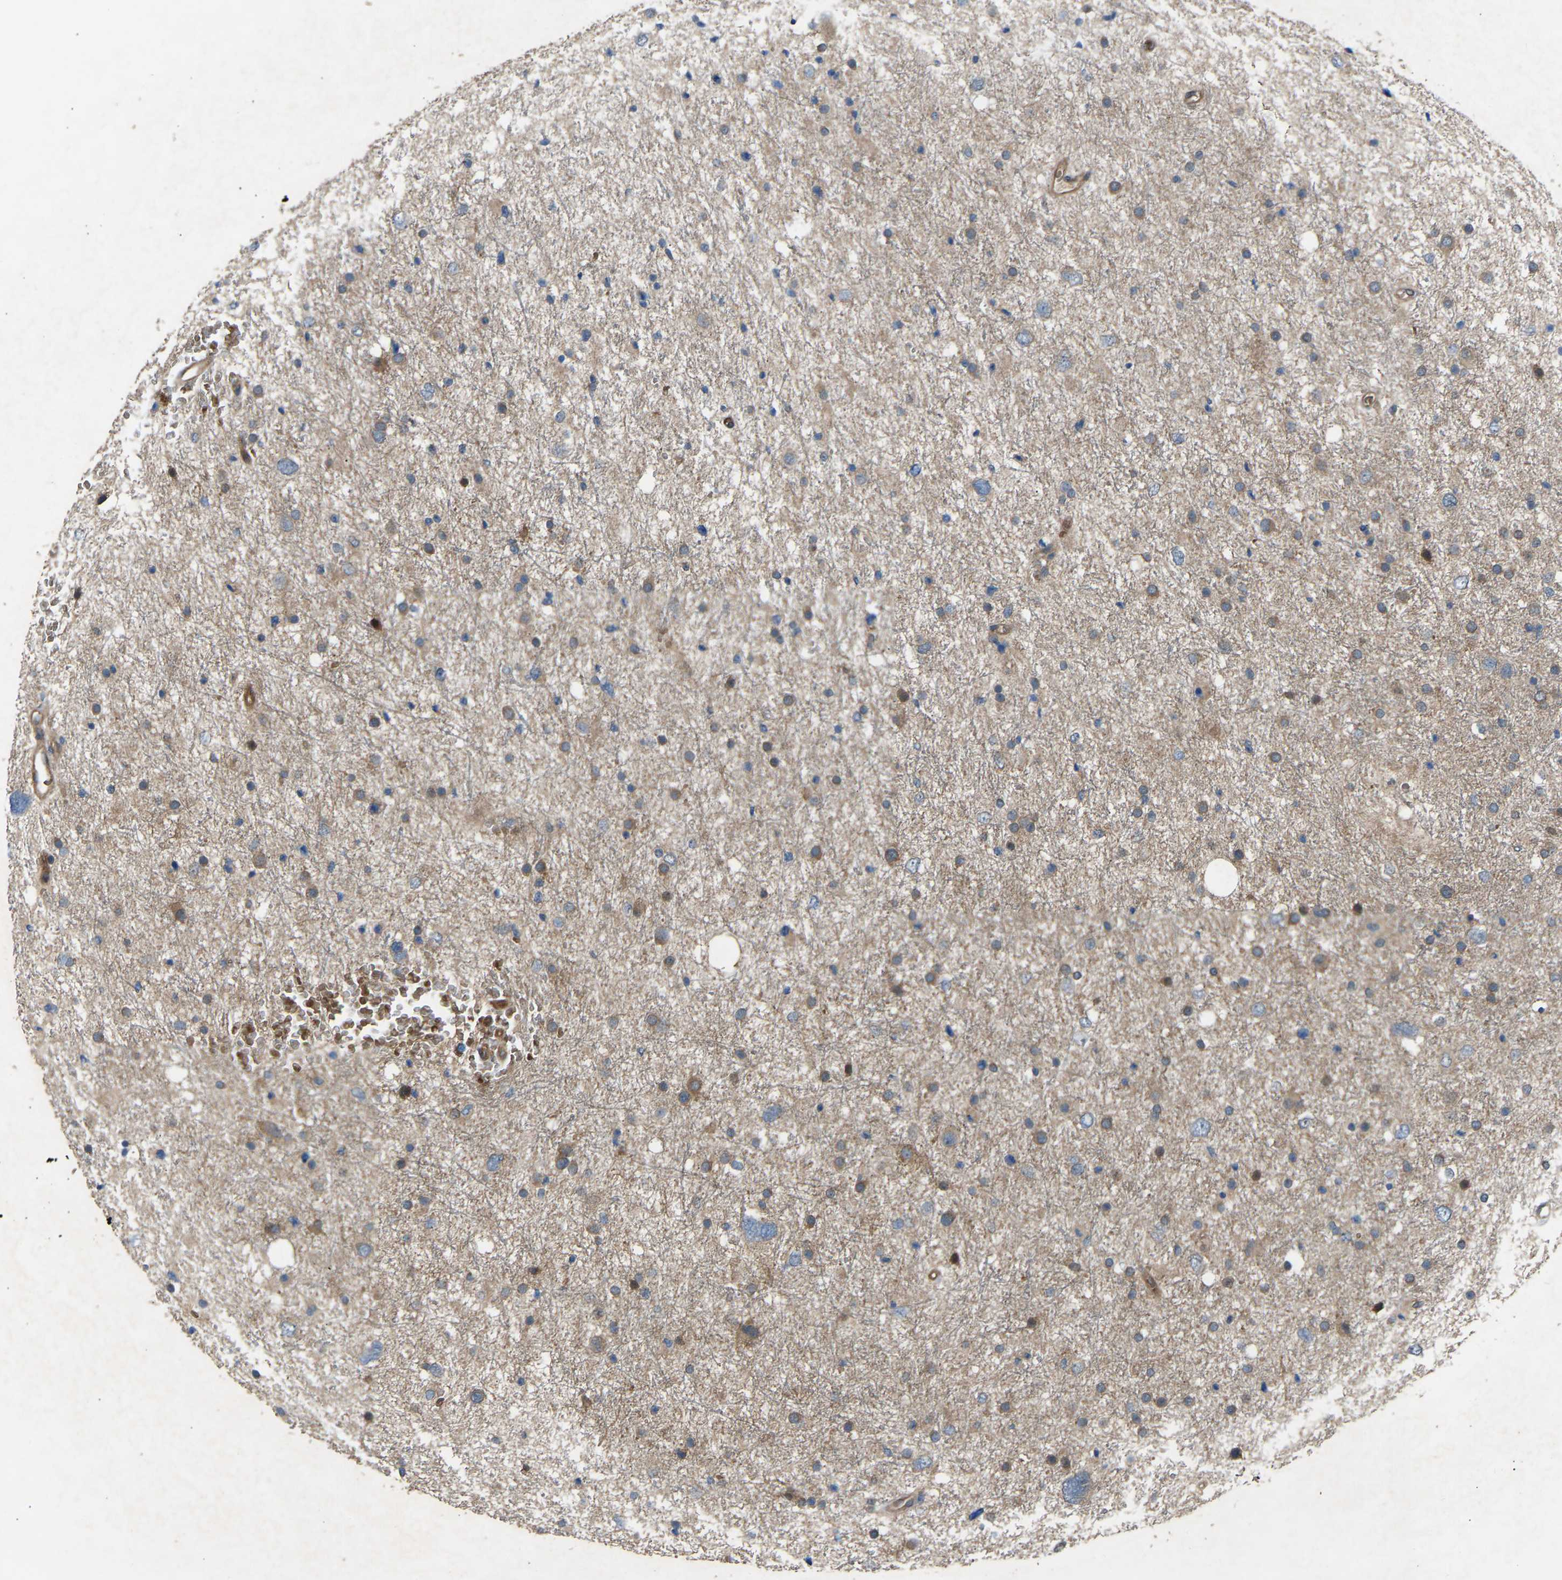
{"staining": {"intensity": "moderate", "quantity": "<25%", "location": "cytoplasmic/membranous"}, "tissue": "glioma", "cell_type": "Tumor cells", "image_type": "cancer", "snomed": [{"axis": "morphology", "description": "Glioma, malignant, Low grade"}, {"axis": "topography", "description": "Brain"}], "caption": "DAB (3,3'-diaminobenzidine) immunohistochemical staining of glioma displays moderate cytoplasmic/membranous protein expression in about <25% of tumor cells.", "gene": "GAS2L1", "patient": {"sex": "female", "age": 37}}